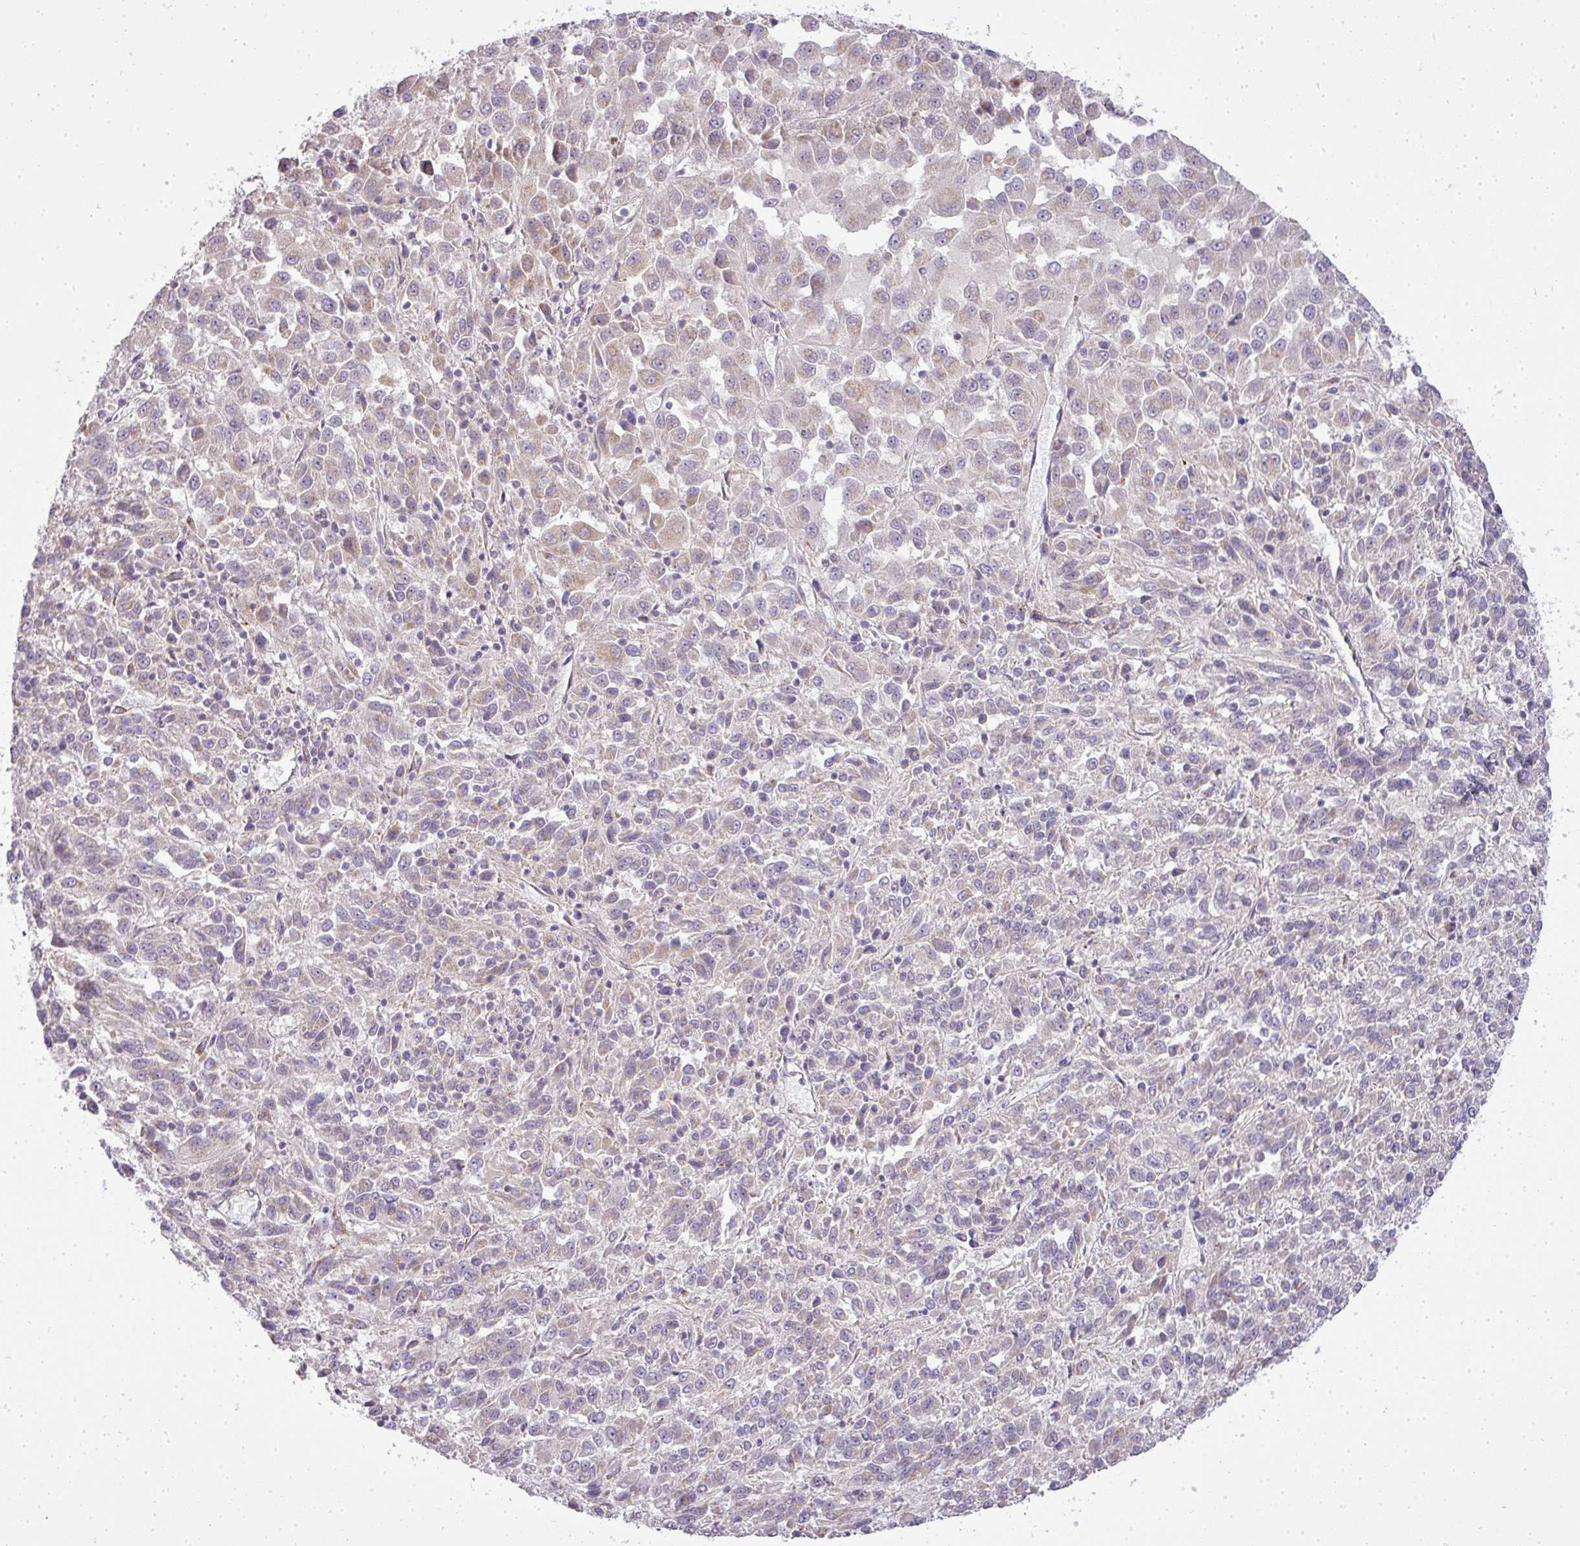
{"staining": {"intensity": "weak", "quantity": "25%-75%", "location": "cytoplasmic/membranous"}, "tissue": "melanoma", "cell_type": "Tumor cells", "image_type": "cancer", "snomed": [{"axis": "morphology", "description": "Malignant melanoma, Metastatic site"}, {"axis": "topography", "description": "Lung"}], "caption": "A brown stain labels weak cytoplasmic/membranous positivity of a protein in human melanoma tumor cells. Using DAB (3,3'-diaminobenzidine) (brown) and hematoxylin (blue) stains, captured at high magnification using brightfield microscopy.", "gene": "ZDHHC1", "patient": {"sex": "male", "age": 64}}